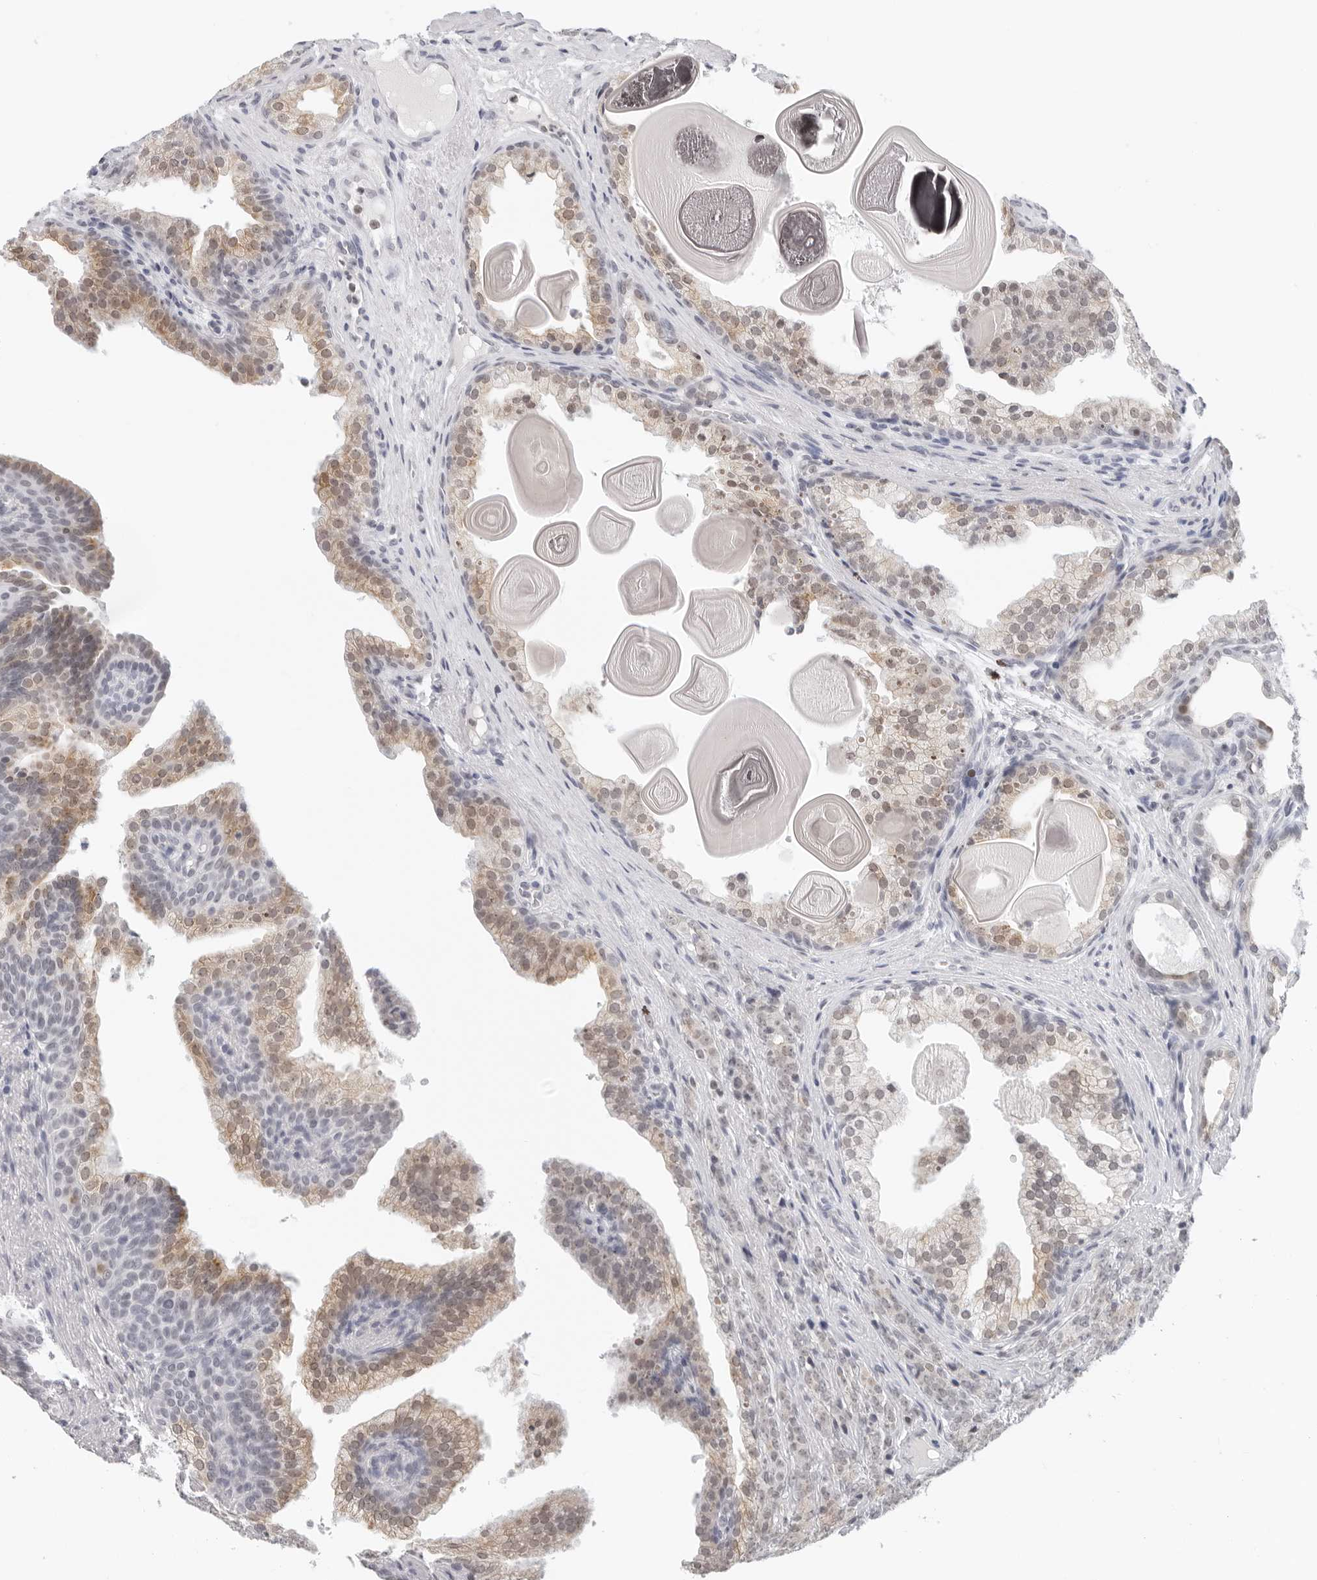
{"staining": {"intensity": "moderate", "quantity": ">75%", "location": "cytoplasmic/membranous,nuclear"}, "tissue": "prostate cancer", "cell_type": "Tumor cells", "image_type": "cancer", "snomed": [{"axis": "morphology", "description": "Adenocarcinoma, High grade"}, {"axis": "topography", "description": "Prostate"}], "caption": "Adenocarcinoma (high-grade) (prostate) tissue reveals moderate cytoplasmic/membranous and nuclear staining in about >75% of tumor cells", "gene": "FLG2", "patient": {"sex": "male", "age": 62}}